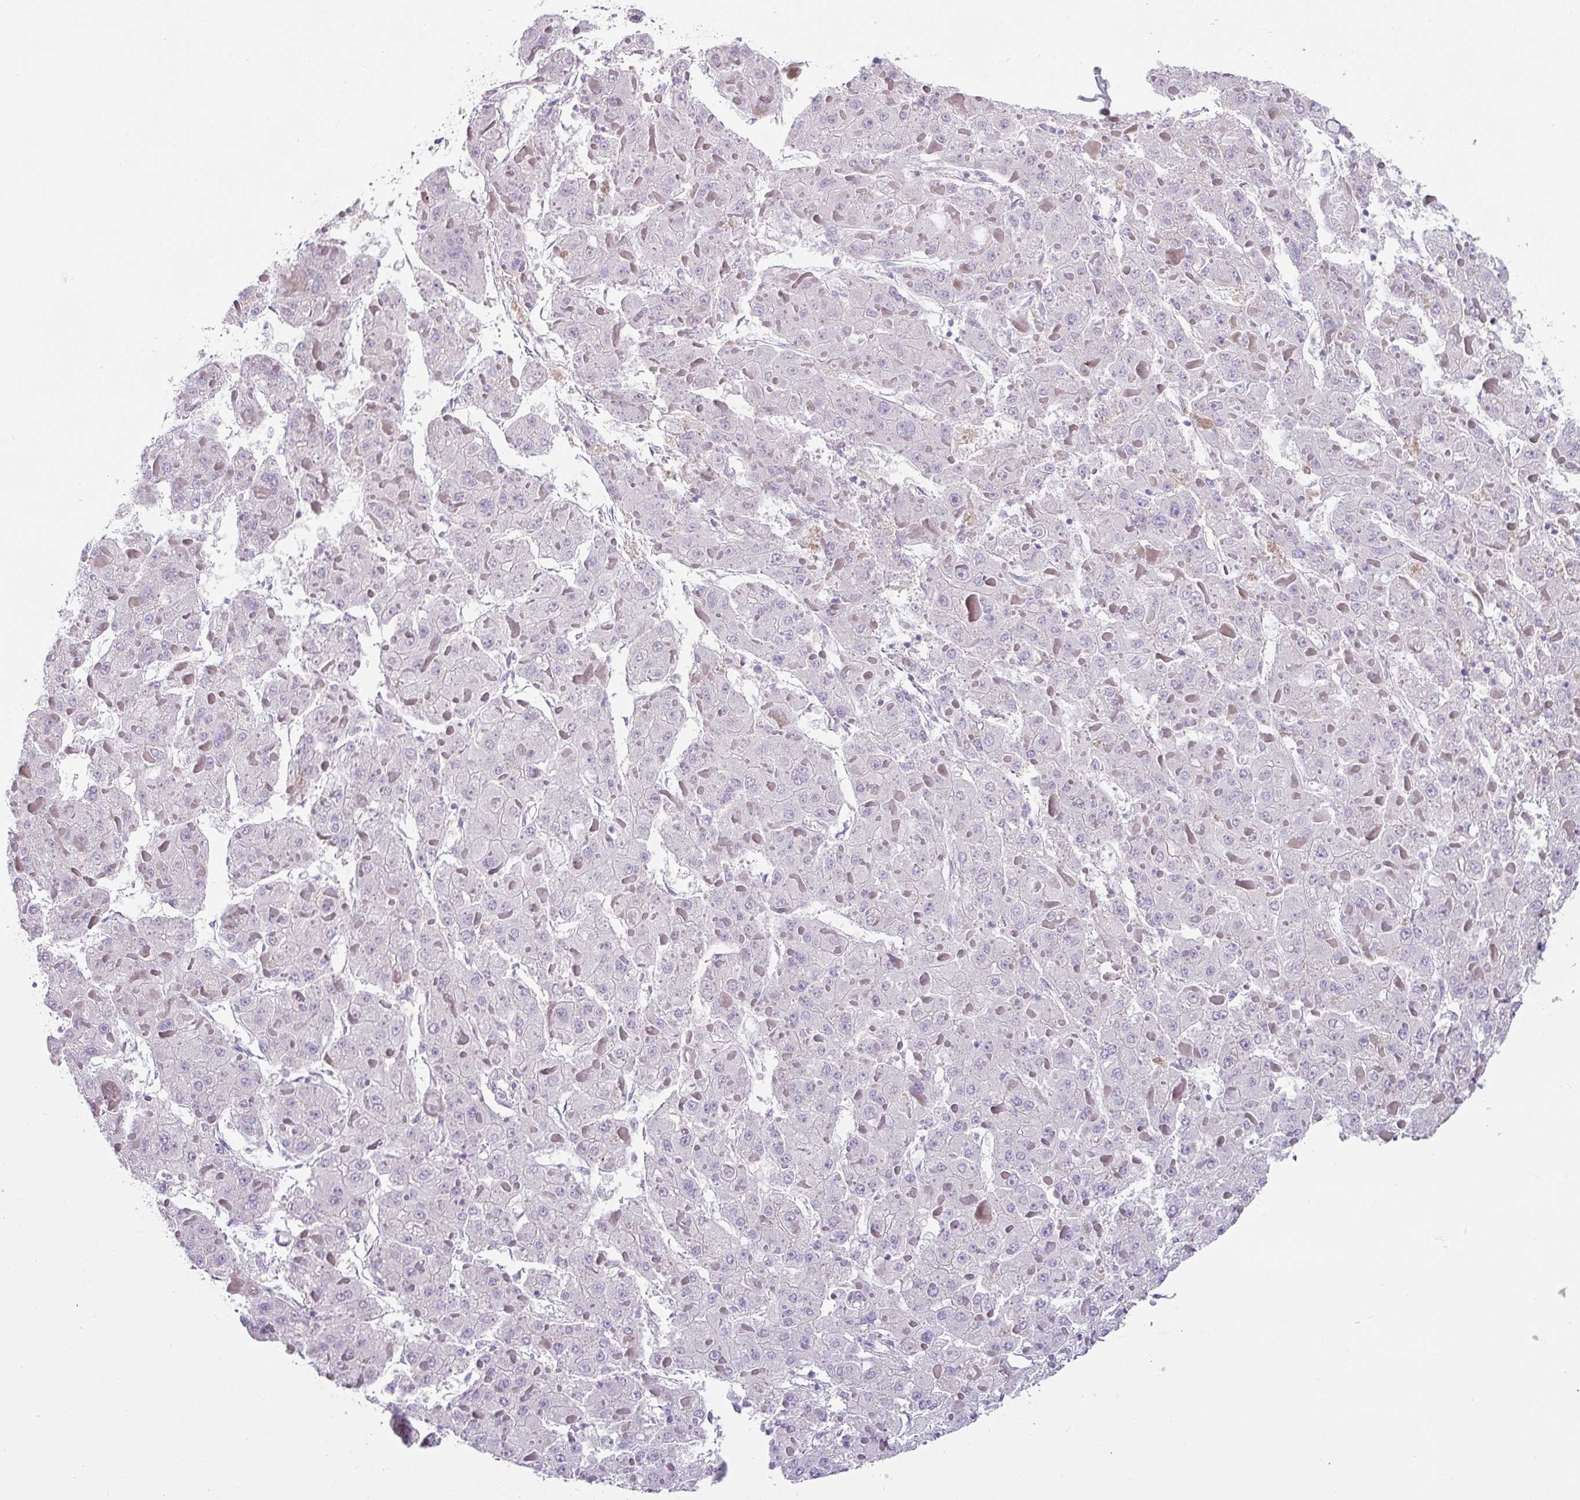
{"staining": {"intensity": "negative", "quantity": "none", "location": "none"}, "tissue": "liver cancer", "cell_type": "Tumor cells", "image_type": "cancer", "snomed": [{"axis": "morphology", "description": "Carcinoma, Hepatocellular, NOS"}, {"axis": "topography", "description": "Liver"}], "caption": "This is an immunohistochemistry histopathology image of human hepatocellular carcinoma (liver). There is no positivity in tumor cells.", "gene": "OR52N1", "patient": {"sex": "female", "age": 73}}